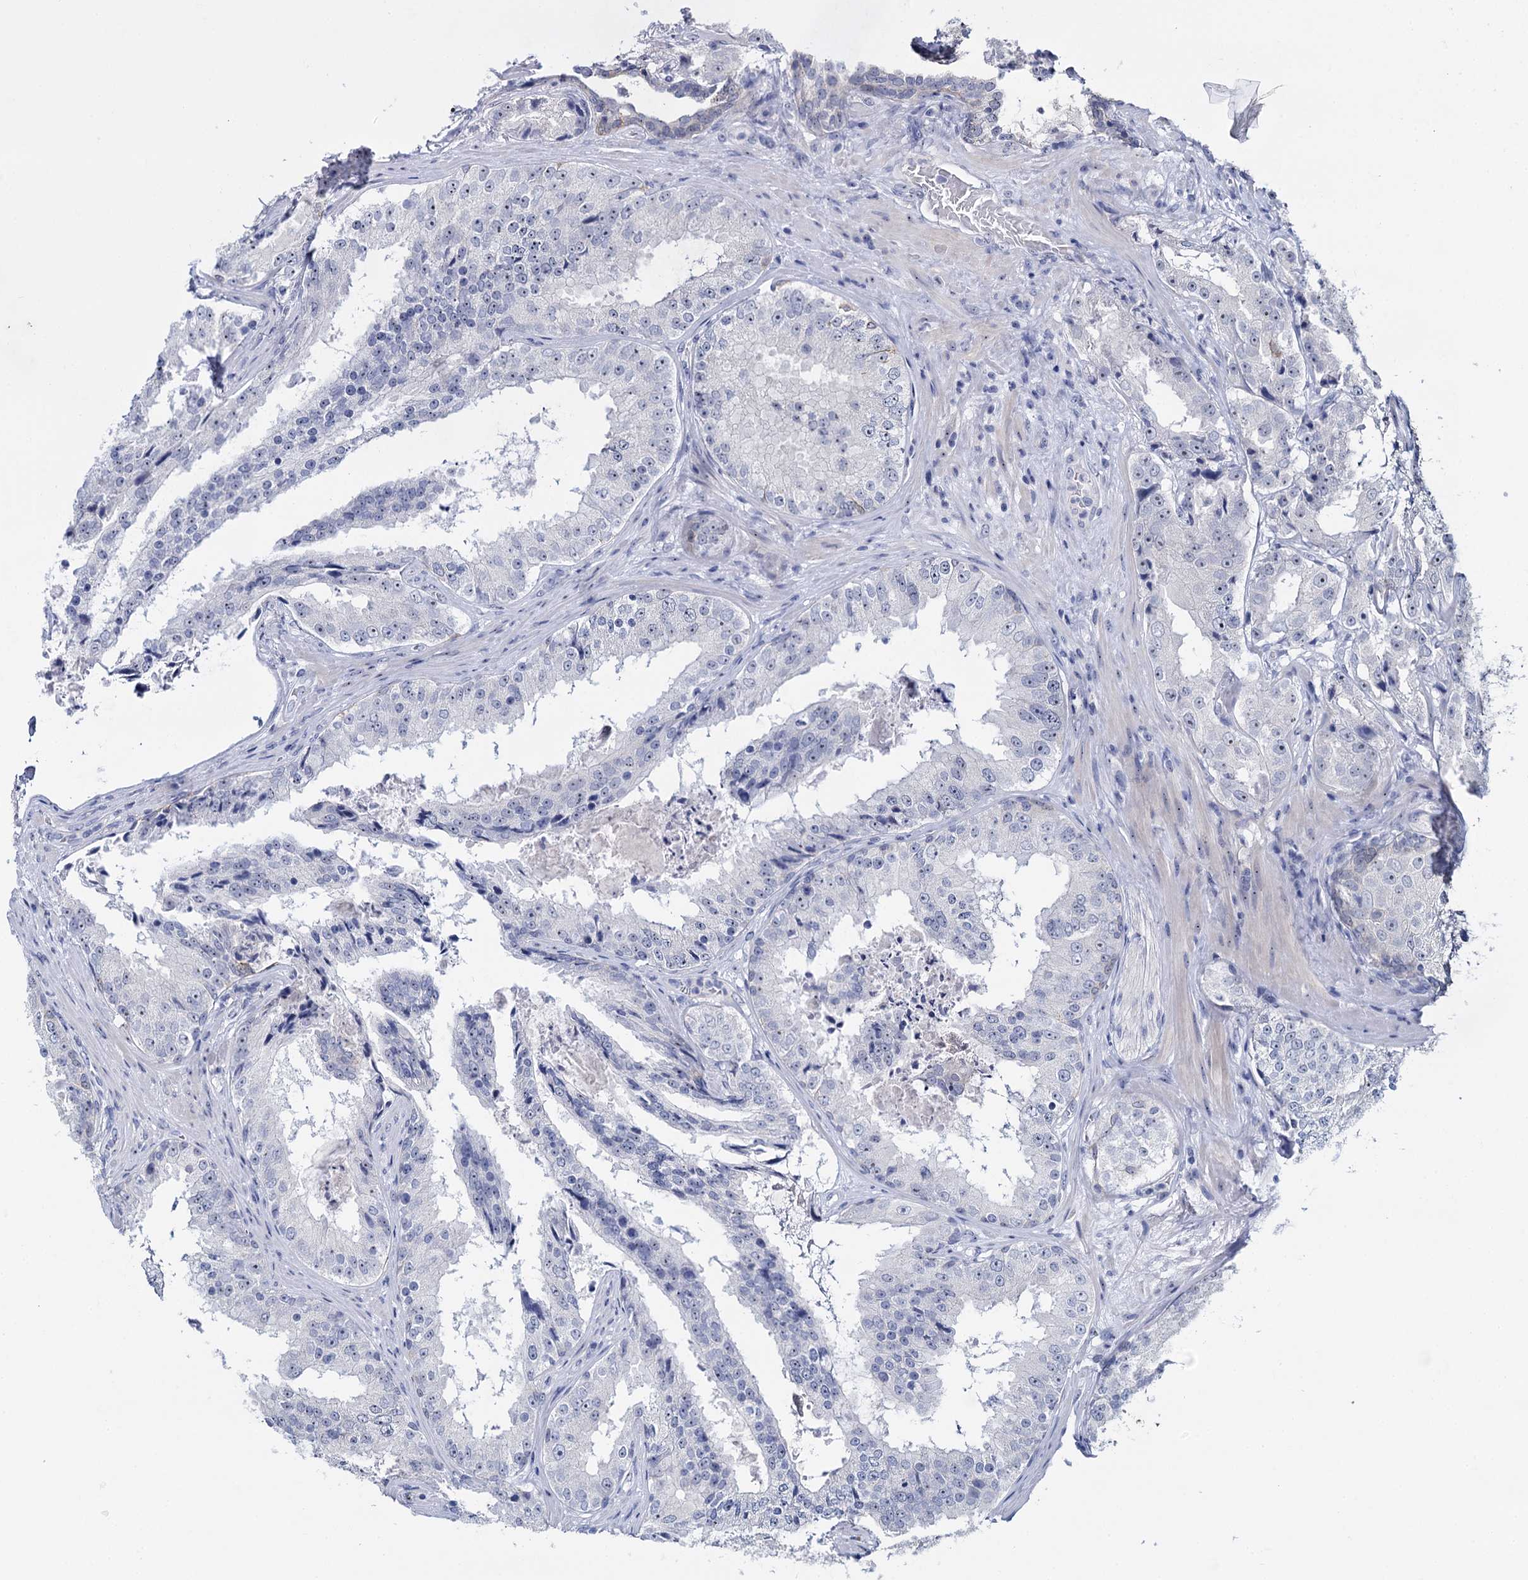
{"staining": {"intensity": "negative", "quantity": "none", "location": "none"}, "tissue": "prostate cancer", "cell_type": "Tumor cells", "image_type": "cancer", "snomed": [{"axis": "morphology", "description": "Adenocarcinoma, High grade"}, {"axis": "topography", "description": "Prostate"}], "caption": "Image shows no protein staining in tumor cells of prostate adenocarcinoma (high-grade) tissue.", "gene": "SFN", "patient": {"sex": "male", "age": 73}}